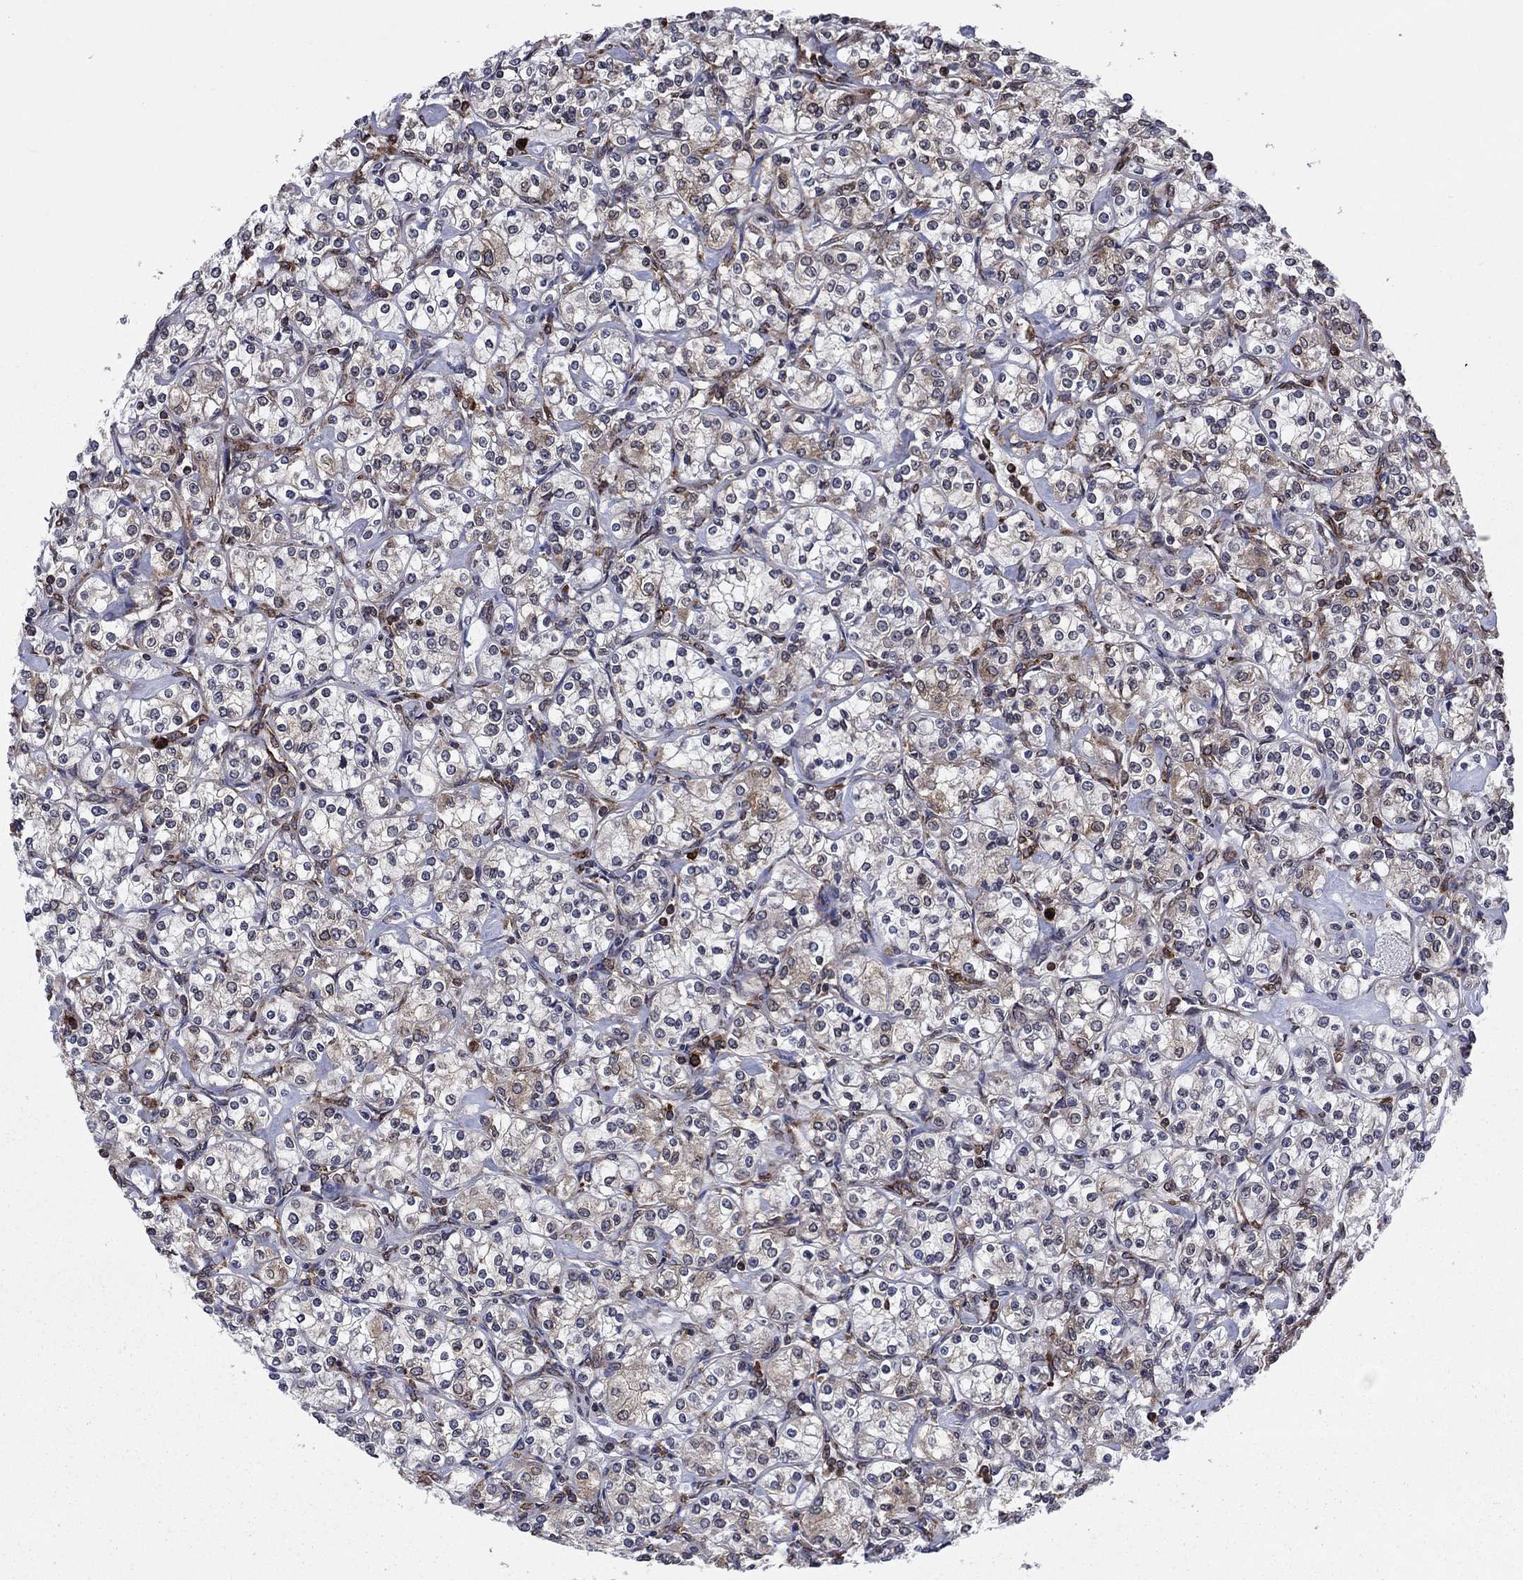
{"staining": {"intensity": "moderate", "quantity": "25%-75%", "location": "cytoplasmic/membranous"}, "tissue": "renal cancer", "cell_type": "Tumor cells", "image_type": "cancer", "snomed": [{"axis": "morphology", "description": "Adenocarcinoma, NOS"}, {"axis": "topography", "description": "Kidney"}], "caption": "Renal adenocarcinoma tissue shows moderate cytoplasmic/membranous positivity in approximately 25%-75% of tumor cells, visualized by immunohistochemistry.", "gene": "YBX1", "patient": {"sex": "male", "age": 77}}